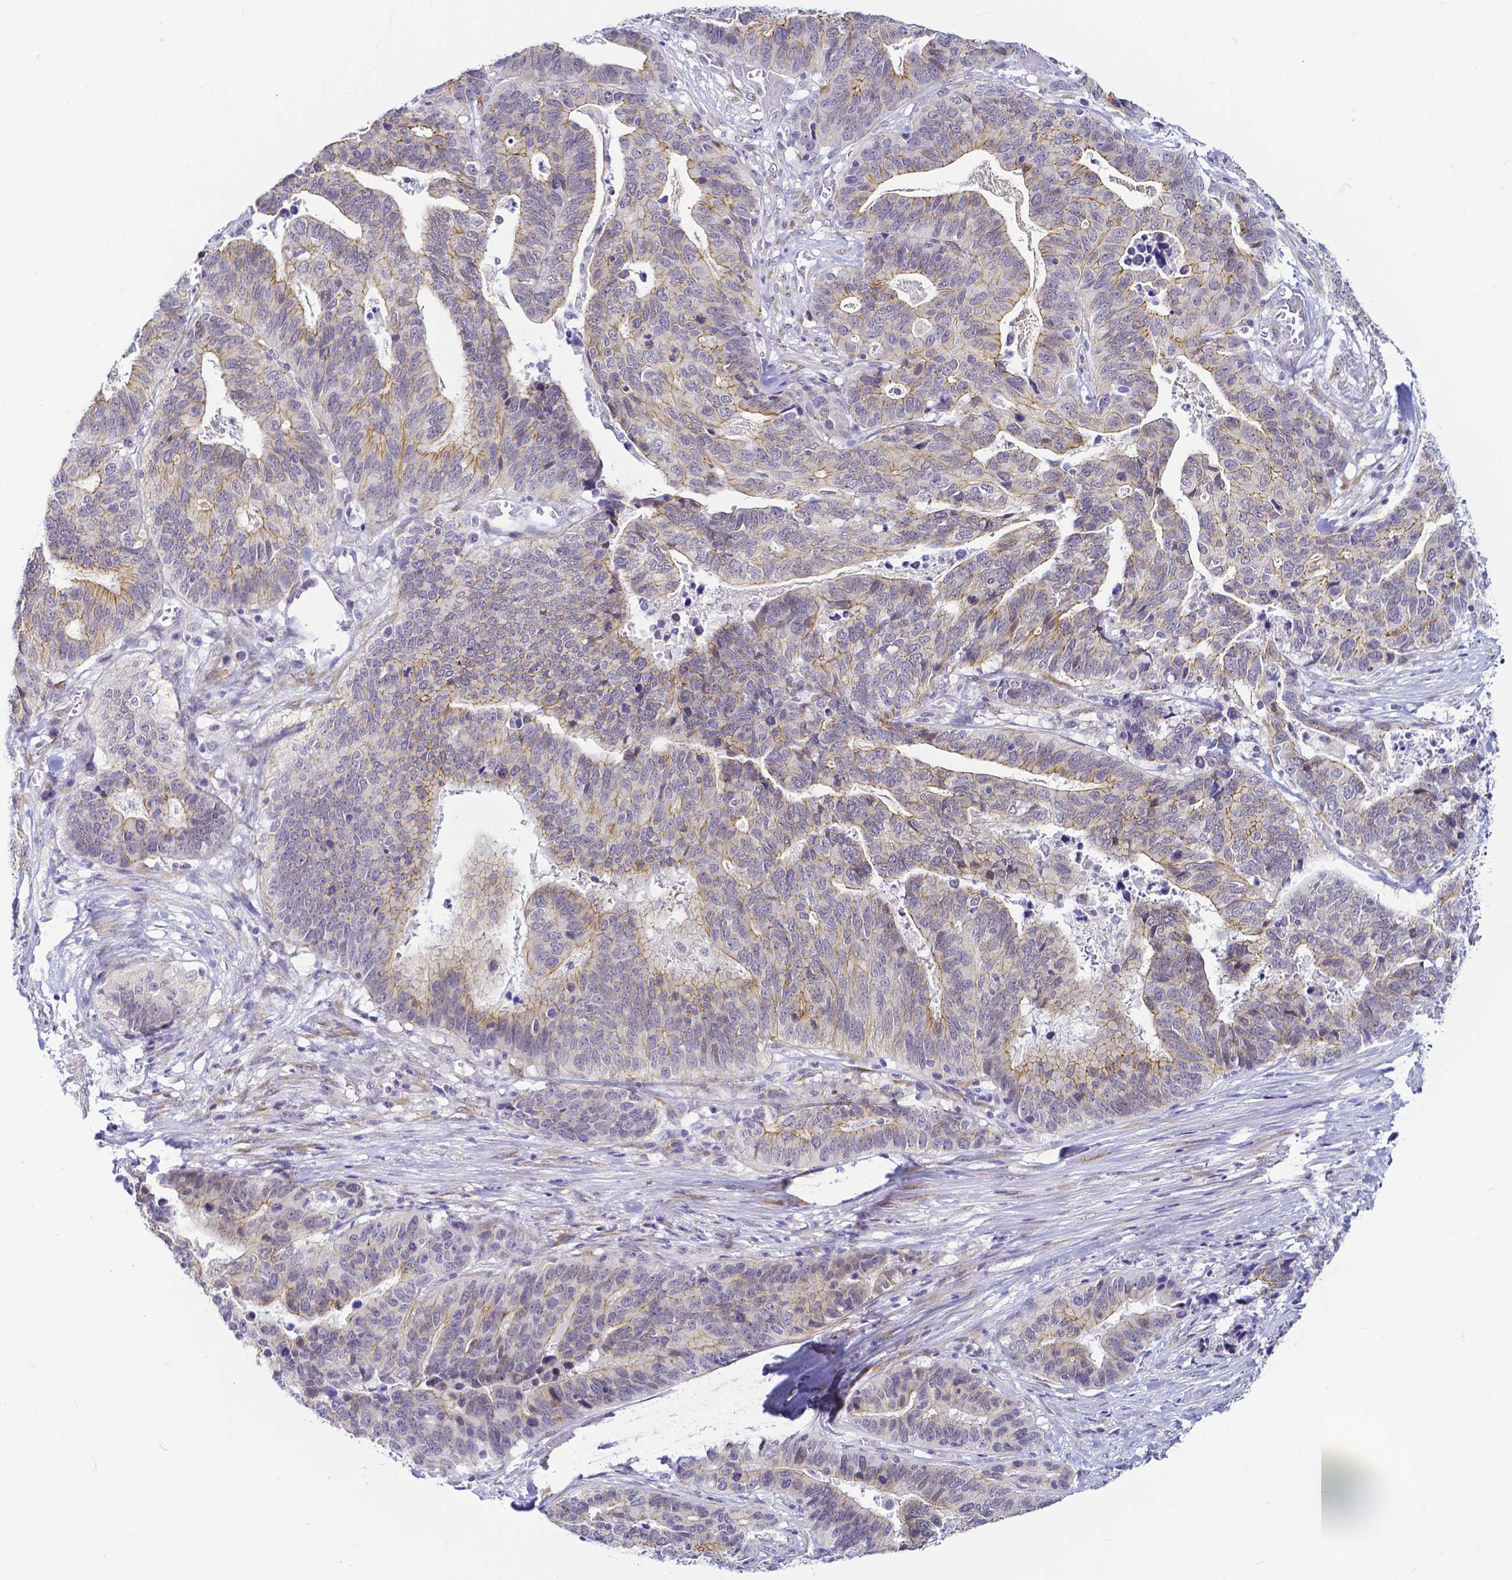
{"staining": {"intensity": "moderate", "quantity": "<25%", "location": "cytoplasmic/membranous"}, "tissue": "stomach cancer", "cell_type": "Tumor cells", "image_type": "cancer", "snomed": [{"axis": "morphology", "description": "Adenocarcinoma, NOS"}, {"axis": "topography", "description": "Stomach, upper"}], "caption": "This is a photomicrograph of immunohistochemistry (IHC) staining of adenocarcinoma (stomach), which shows moderate positivity in the cytoplasmic/membranous of tumor cells.", "gene": "FAM83G", "patient": {"sex": "female", "age": 67}}